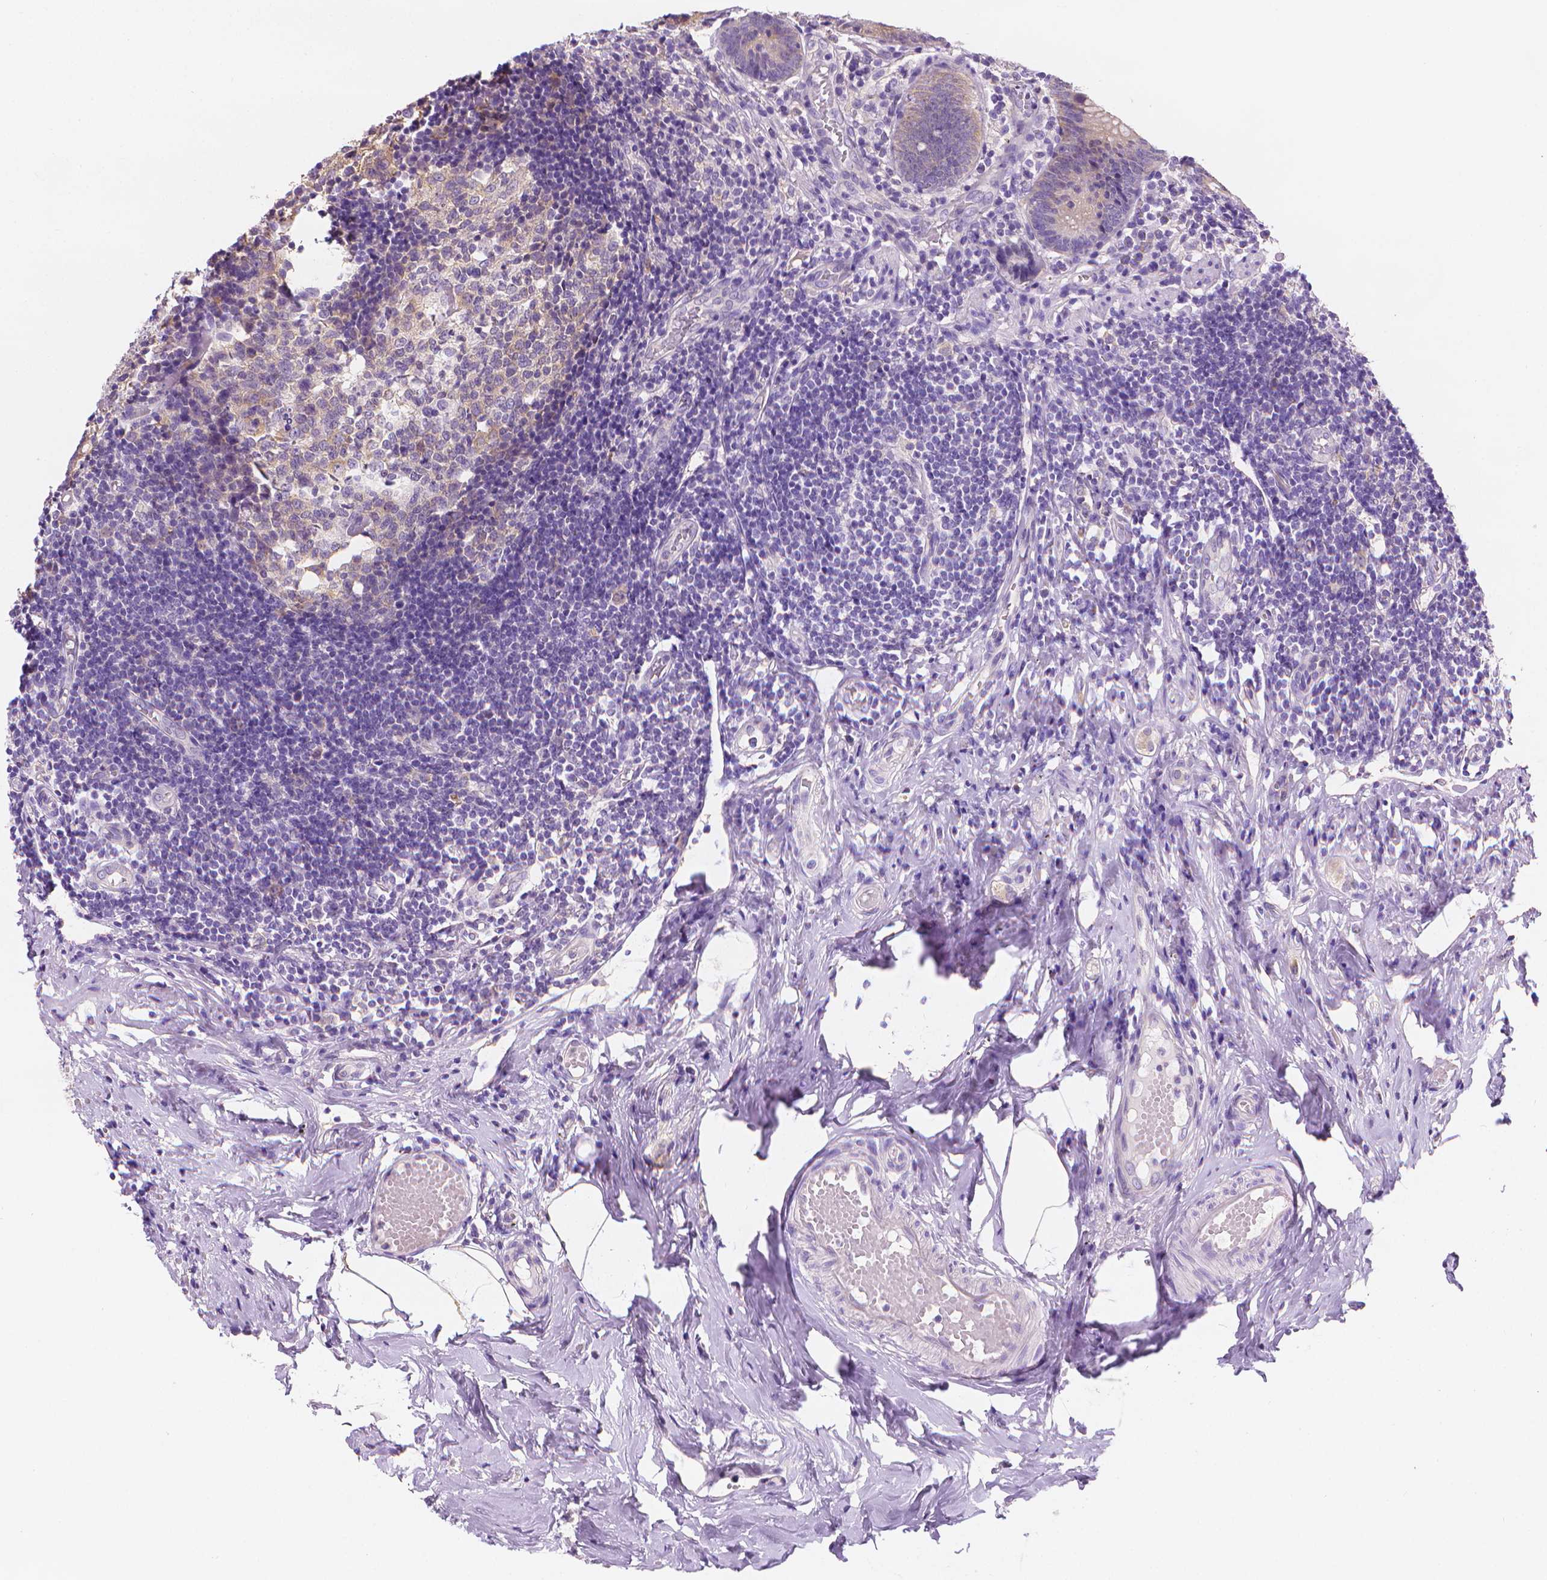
{"staining": {"intensity": "negative", "quantity": "none", "location": "none"}, "tissue": "appendix", "cell_type": "Glandular cells", "image_type": "normal", "snomed": [{"axis": "morphology", "description": "Normal tissue, NOS"}, {"axis": "topography", "description": "Appendix"}], "caption": "Photomicrograph shows no protein expression in glandular cells of unremarkable appendix.", "gene": "FASN", "patient": {"sex": "female", "age": 32}}